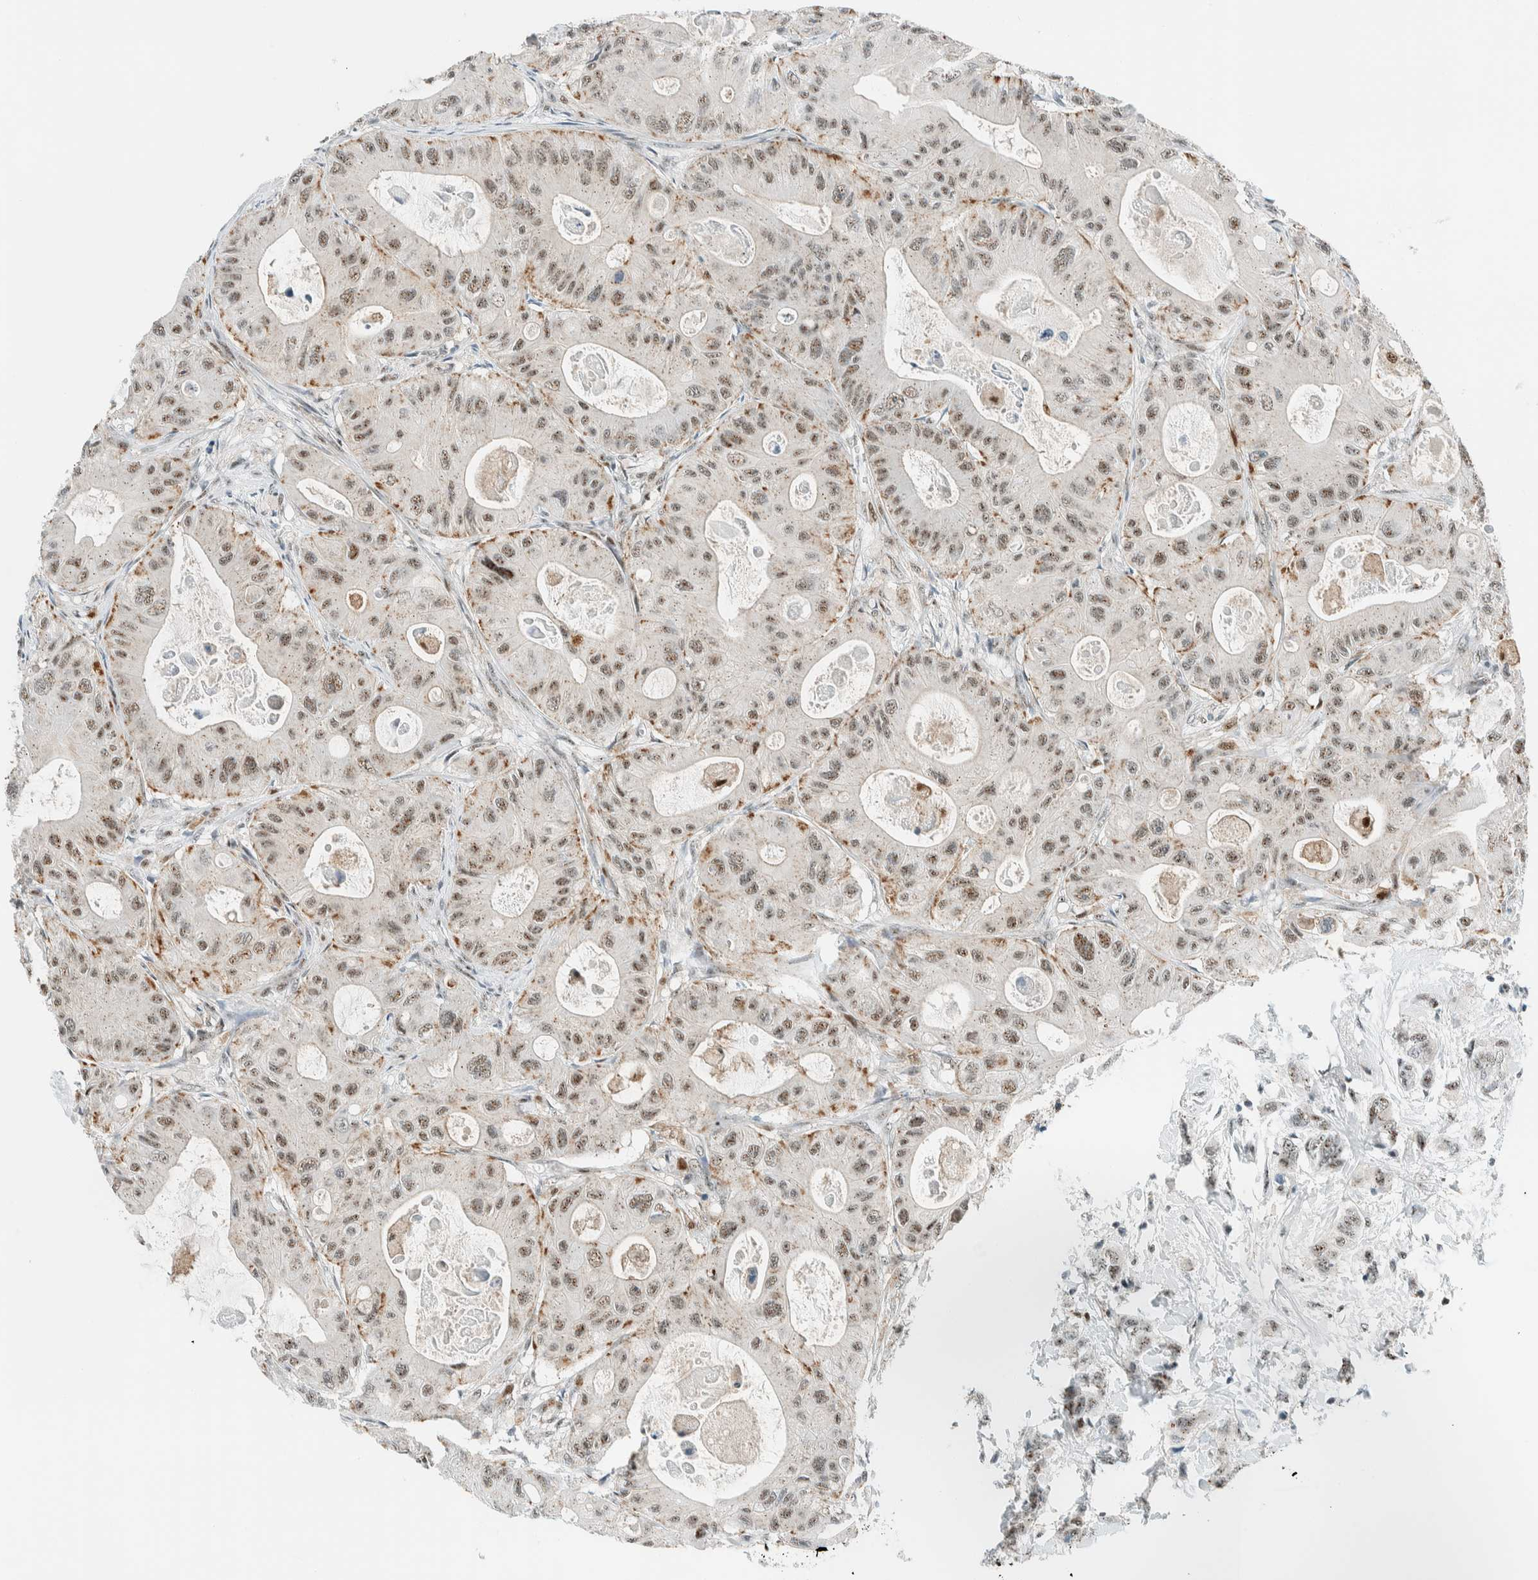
{"staining": {"intensity": "weak", "quantity": ">75%", "location": "cytoplasmic/membranous,nuclear"}, "tissue": "colorectal cancer", "cell_type": "Tumor cells", "image_type": "cancer", "snomed": [{"axis": "morphology", "description": "Adenocarcinoma, NOS"}, {"axis": "topography", "description": "Colon"}], "caption": "Colorectal cancer stained for a protein demonstrates weak cytoplasmic/membranous and nuclear positivity in tumor cells.", "gene": "CYSRT1", "patient": {"sex": "female", "age": 46}}